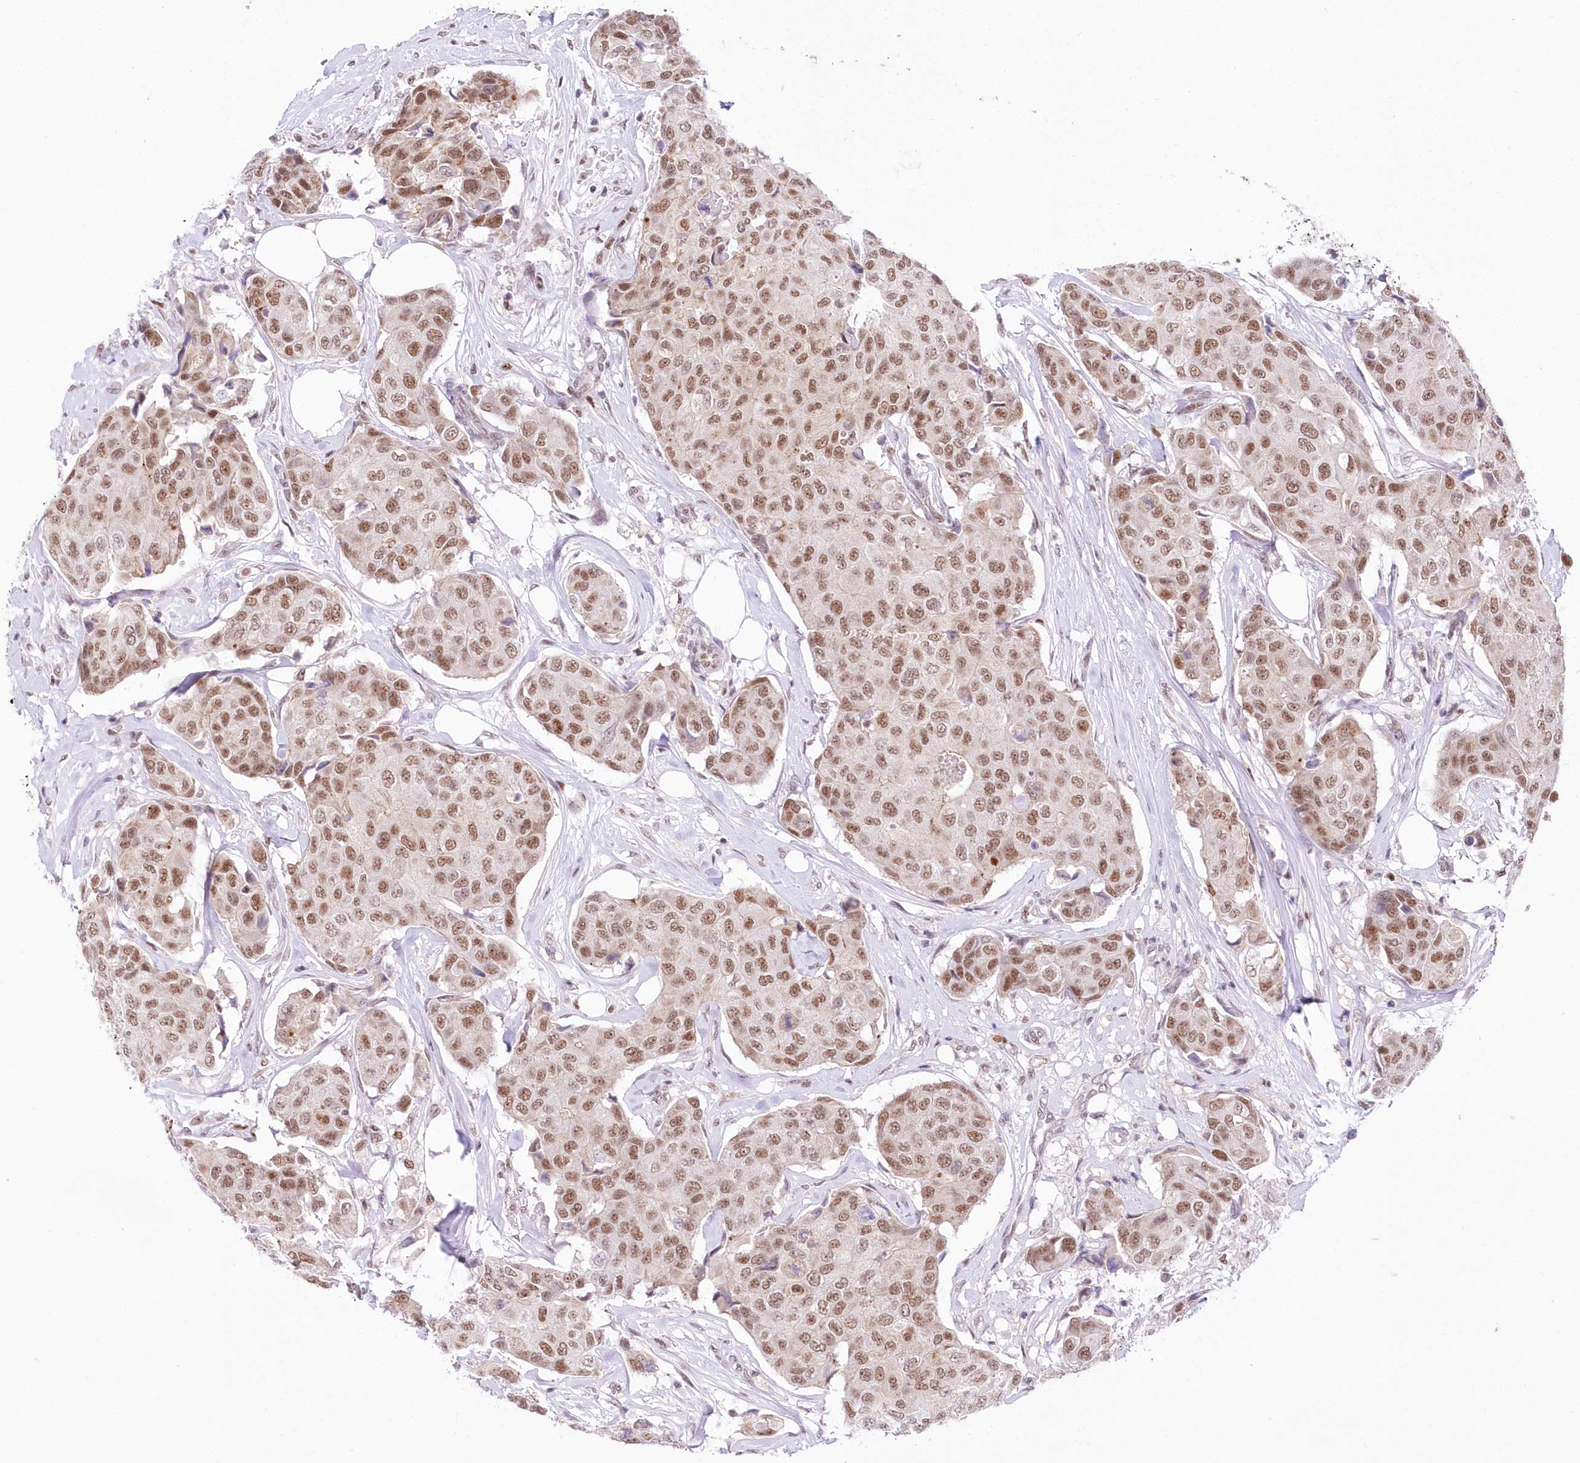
{"staining": {"intensity": "moderate", "quantity": ">75%", "location": "nuclear"}, "tissue": "breast cancer", "cell_type": "Tumor cells", "image_type": "cancer", "snomed": [{"axis": "morphology", "description": "Duct carcinoma"}, {"axis": "topography", "description": "Breast"}], "caption": "Immunohistochemical staining of human invasive ductal carcinoma (breast) exhibits medium levels of moderate nuclear protein positivity in approximately >75% of tumor cells.", "gene": "NSUN2", "patient": {"sex": "female", "age": 80}}